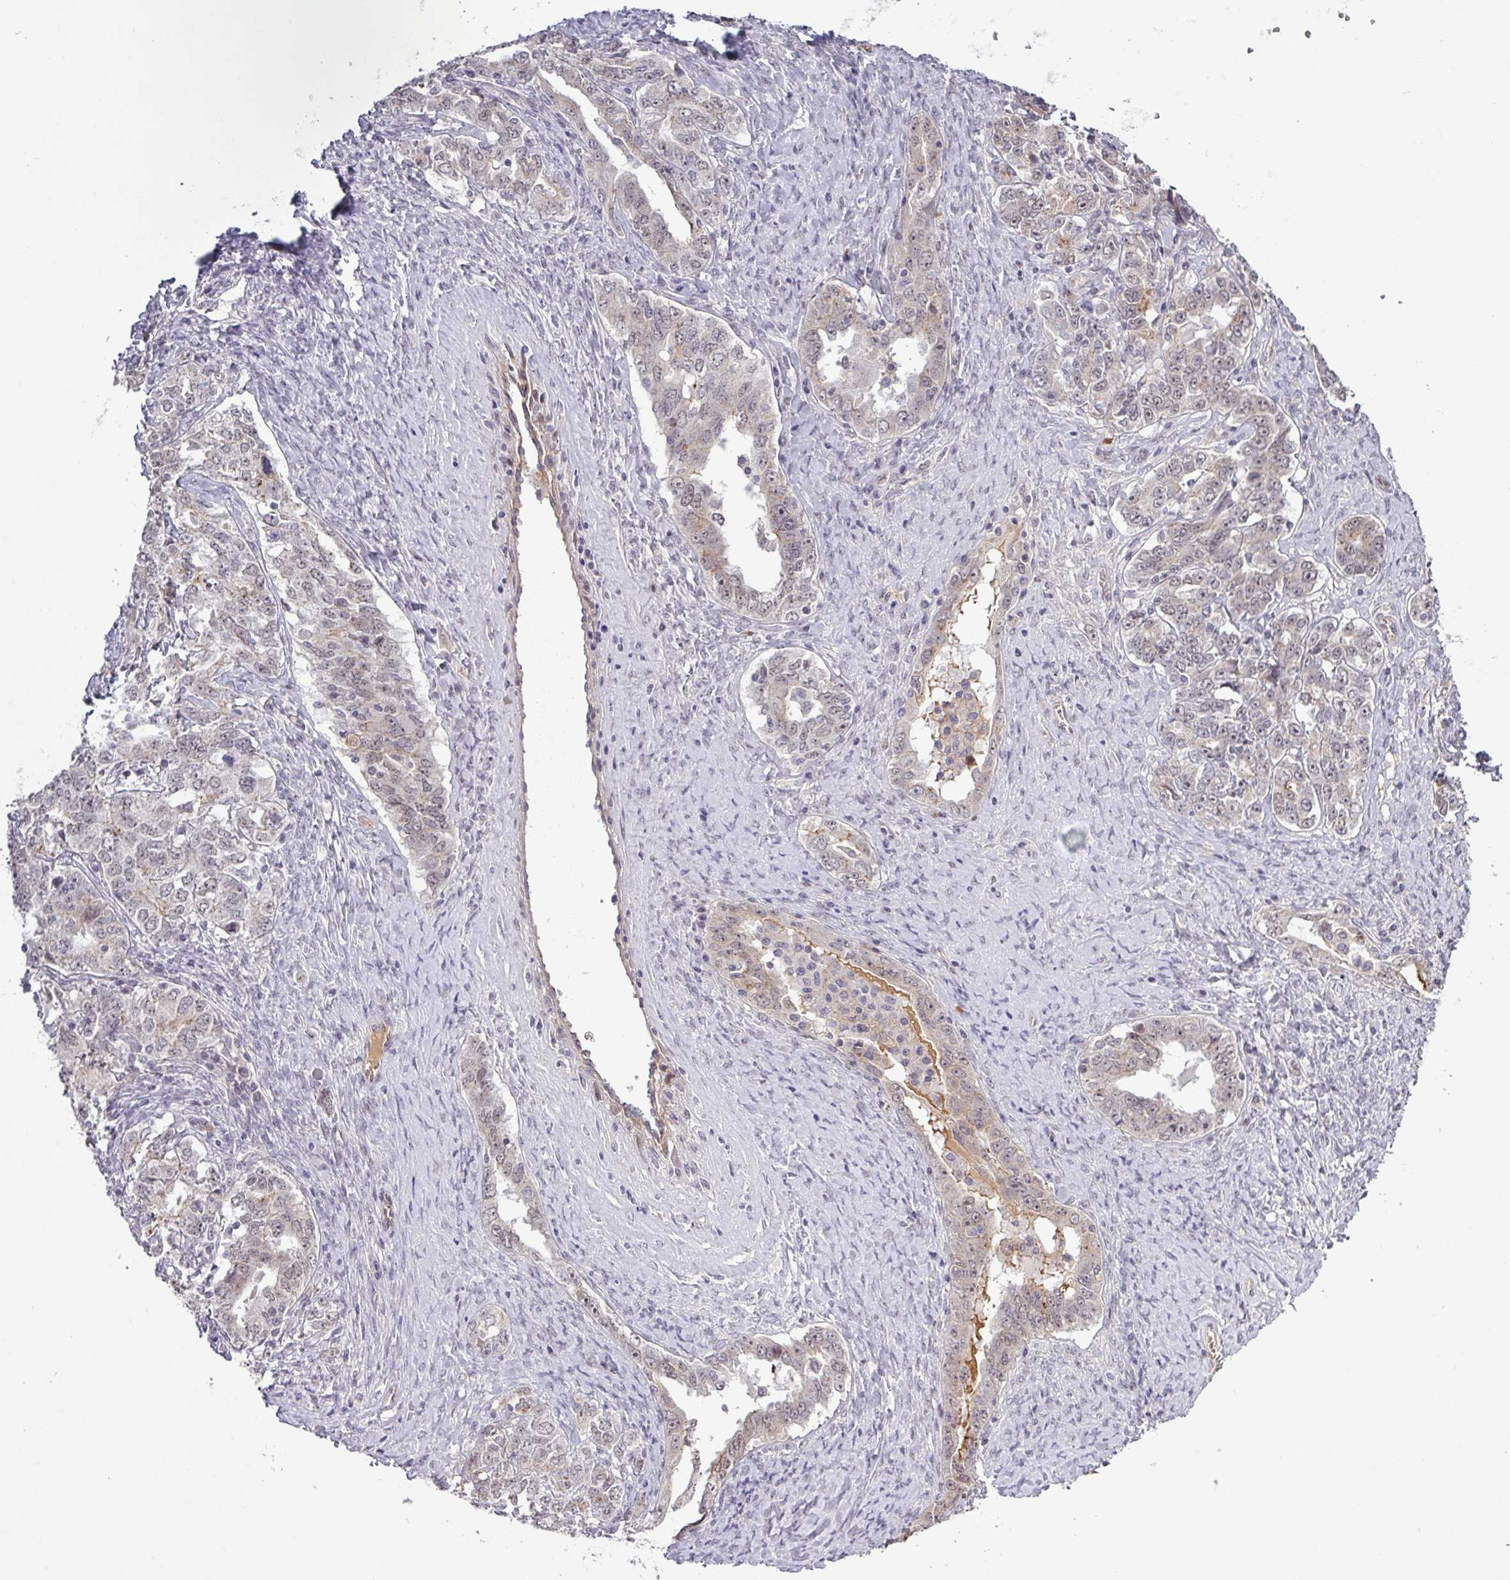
{"staining": {"intensity": "moderate", "quantity": "<25%", "location": "cytoplasmic/membranous"}, "tissue": "ovarian cancer", "cell_type": "Tumor cells", "image_type": "cancer", "snomed": [{"axis": "morphology", "description": "Carcinoma, endometroid"}, {"axis": "topography", "description": "Ovary"}], "caption": "The photomicrograph demonstrates staining of ovarian cancer, revealing moderate cytoplasmic/membranous protein expression (brown color) within tumor cells.", "gene": "PCDH1", "patient": {"sex": "female", "age": 62}}